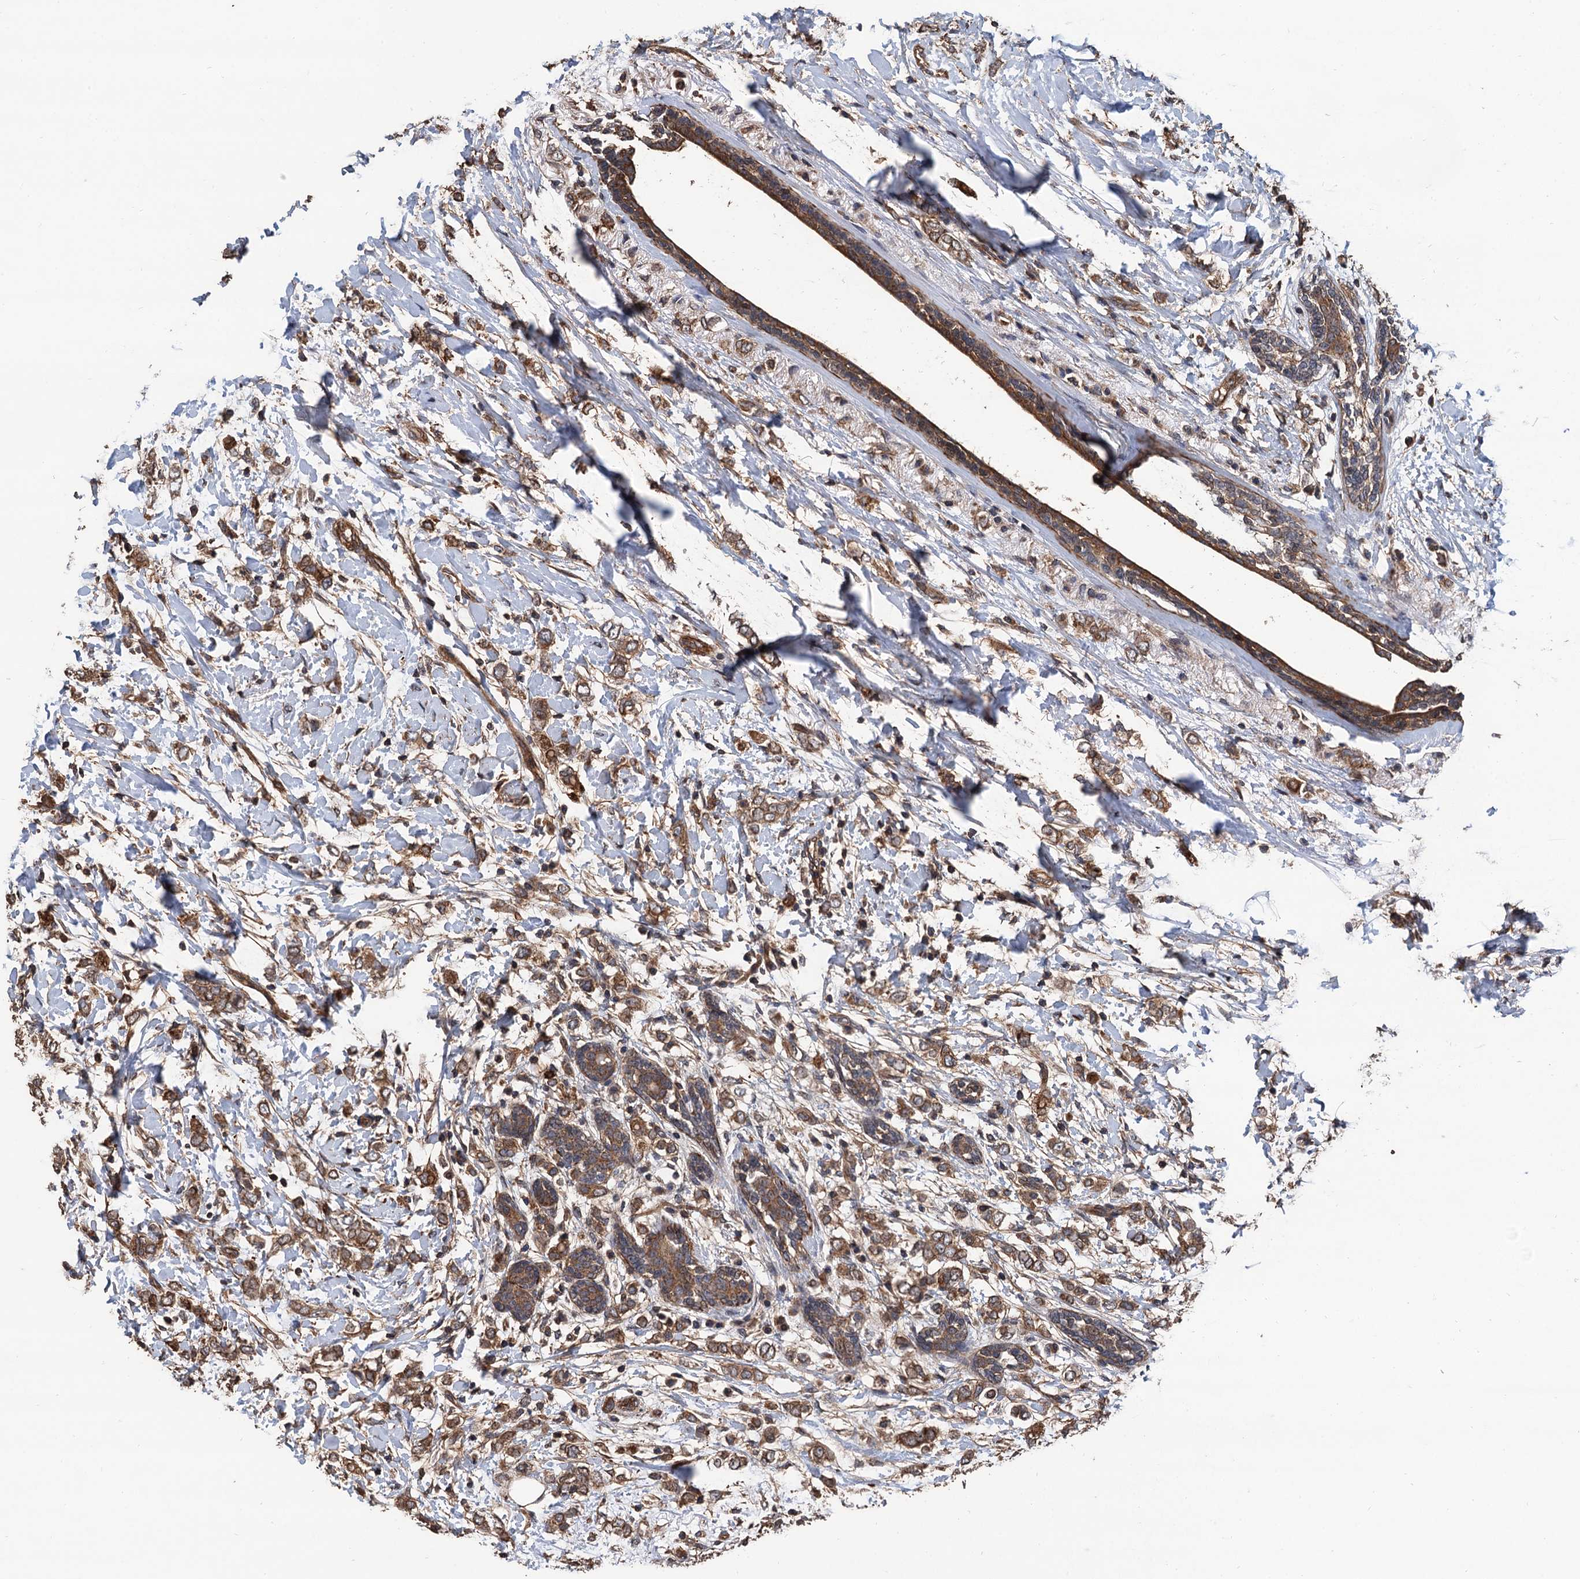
{"staining": {"intensity": "moderate", "quantity": ">75%", "location": "cytoplasmic/membranous"}, "tissue": "breast cancer", "cell_type": "Tumor cells", "image_type": "cancer", "snomed": [{"axis": "morphology", "description": "Normal tissue, NOS"}, {"axis": "morphology", "description": "Lobular carcinoma"}, {"axis": "topography", "description": "Breast"}], "caption": "High-magnification brightfield microscopy of breast cancer (lobular carcinoma) stained with DAB (brown) and counterstained with hematoxylin (blue). tumor cells exhibit moderate cytoplasmic/membranous staining is seen in approximately>75% of cells.", "gene": "PPP4R1", "patient": {"sex": "female", "age": 47}}